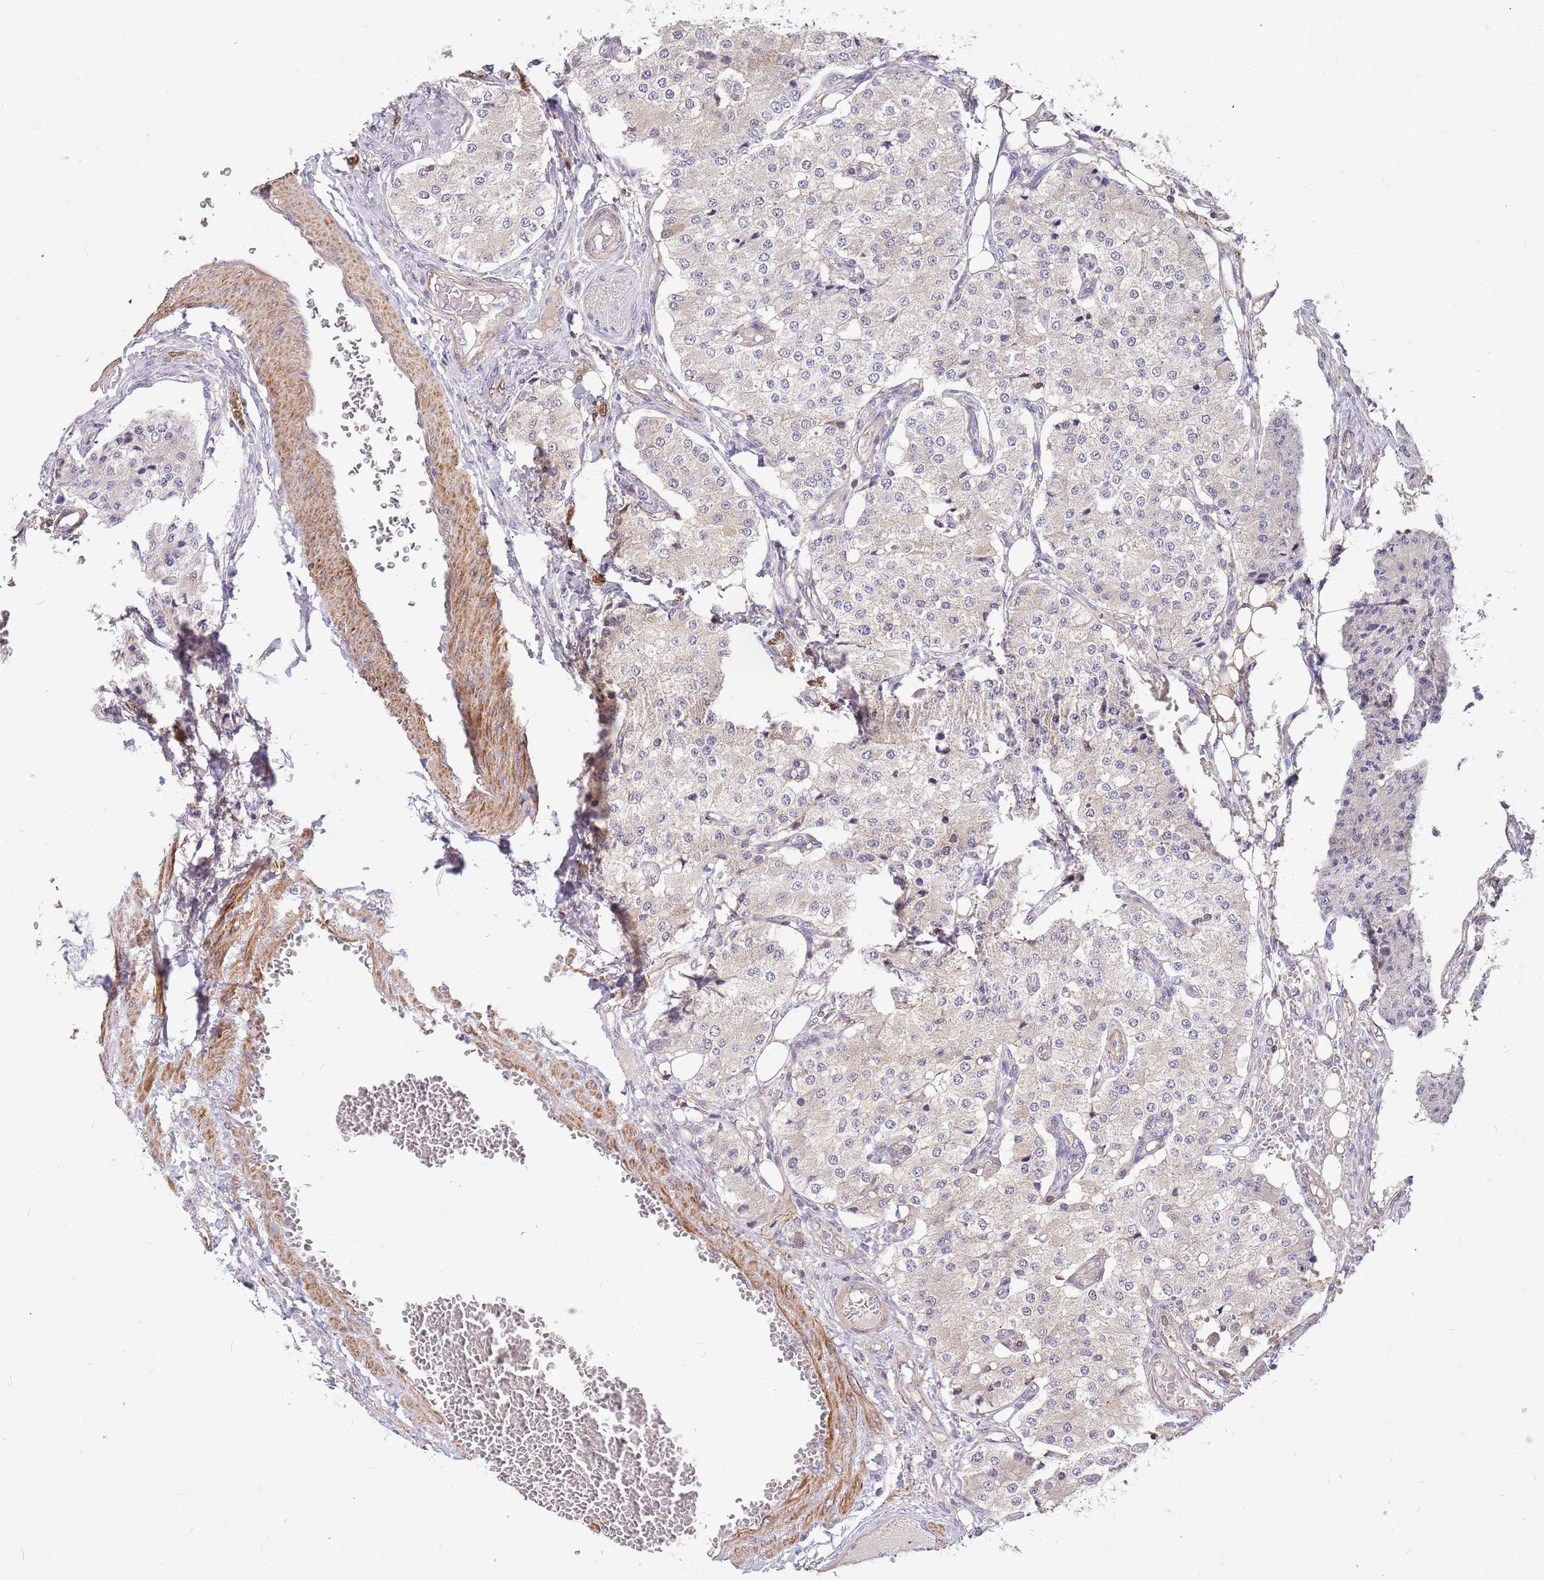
{"staining": {"intensity": "negative", "quantity": "none", "location": "none"}, "tissue": "carcinoid", "cell_type": "Tumor cells", "image_type": "cancer", "snomed": [{"axis": "morphology", "description": "Carcinoid, malignant, NOS"}, {"axis": "topography", "description": "Colon"}], "caption": "Tumor cells are negative for brown protein staining in malignant carcinoid.", "gene": "MVD", "patient": {"sex": "female", "age": 52}}